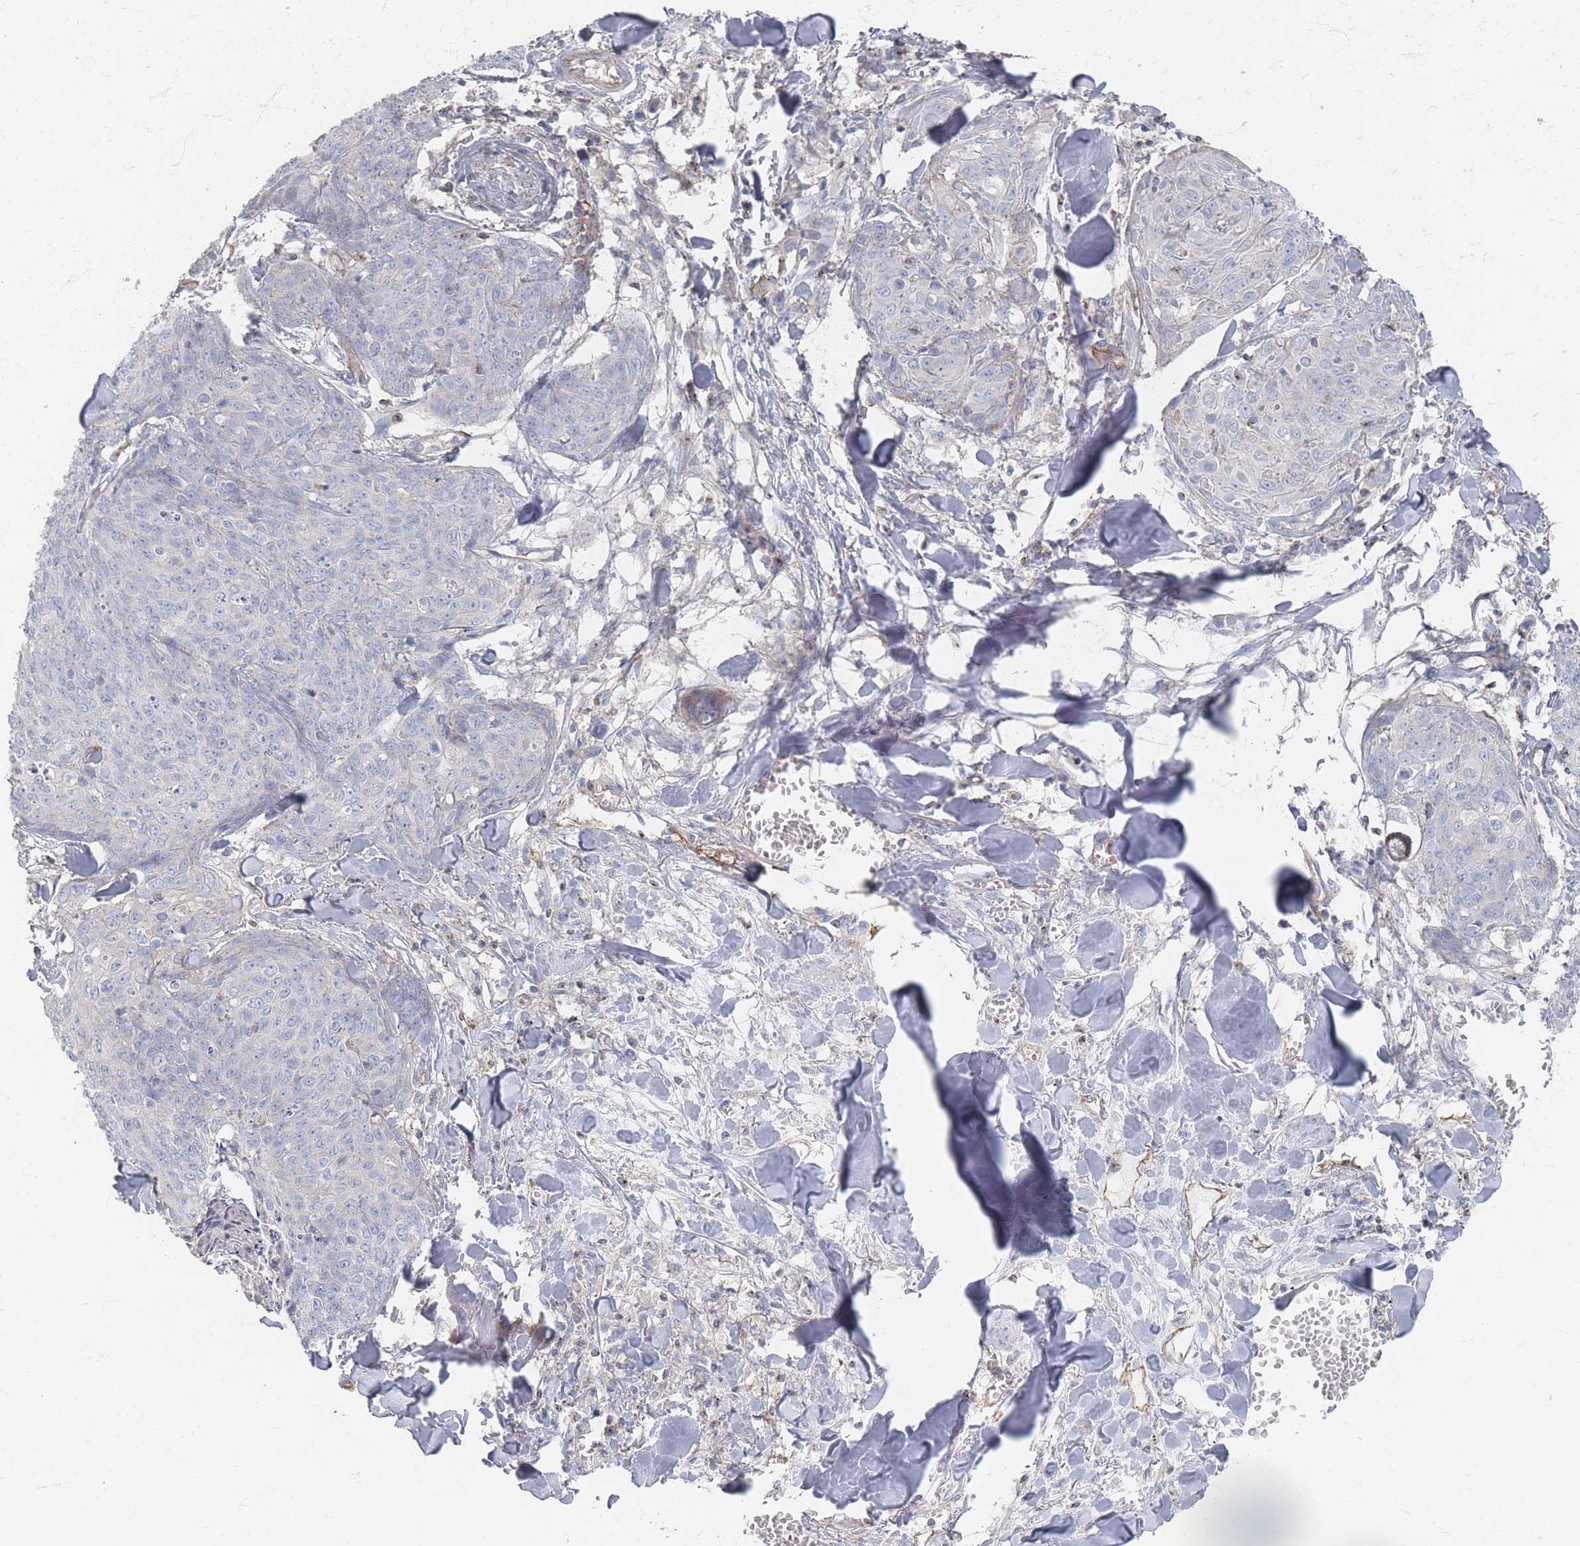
{"staining": {"intensity": "negative", "quantity": "none", "location": "none"}, "tissue": "skin cancer", "cell_type": "Tumor cells", "image_type": "cancer", "snomed": [{"axis": "morphology", "description": "Squamous cell carcinoma, NOS"}, {"axis": "topography", "description": "Skin"}, {"axis": "topography", "description": "Vulva"}], "caption": "The image reveals no significant positivity in tumor cells of skin squamous cell carcinoma.", "gene": "GNB1", "patient": {"sex": "female", "age": 85}}